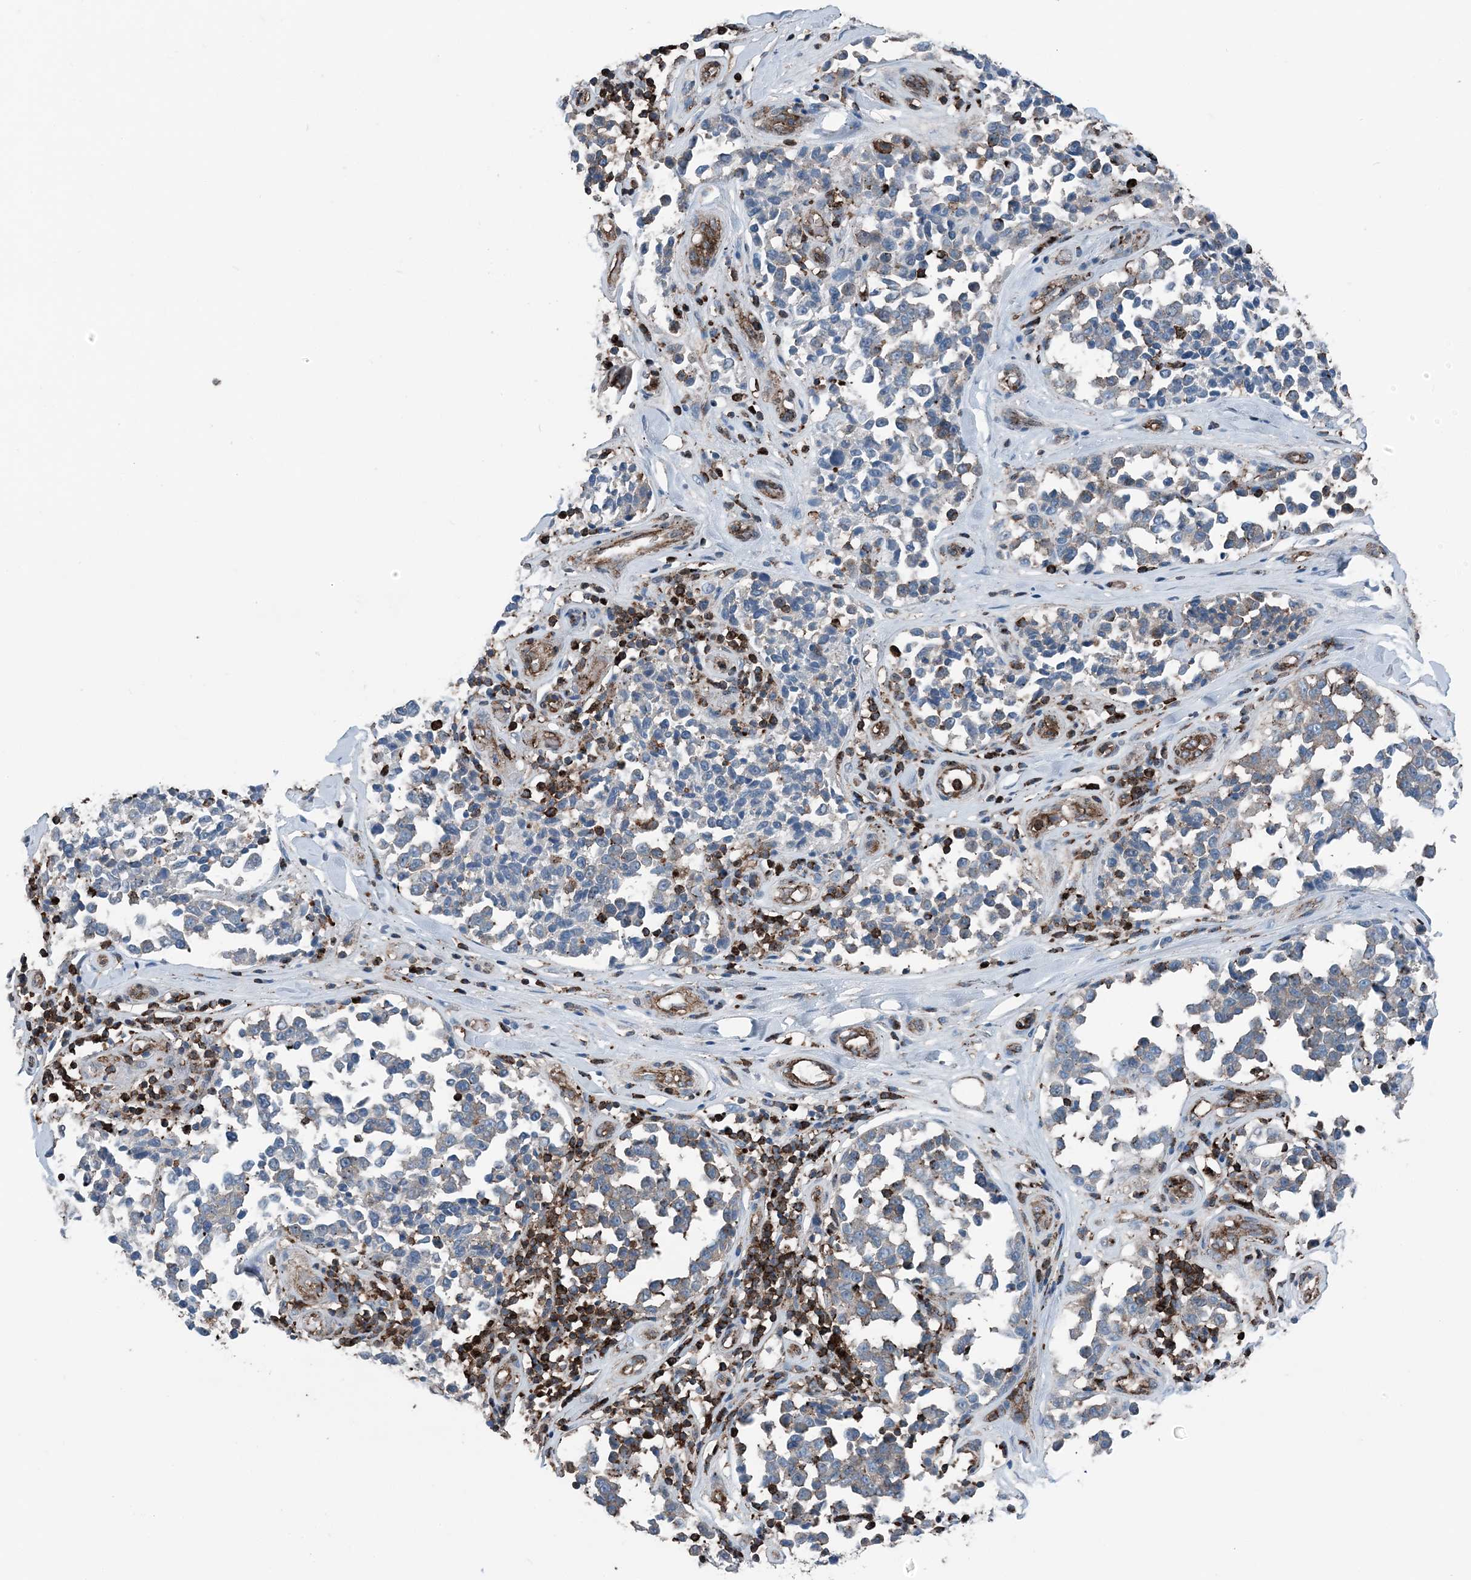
{"staining": {"intensity": "negative", "quantity": "none", "location": "none"}, "tissue": "melanoma", "cell_type": "Tumor cells", "image_type": "cancer", "snomed": [{"axis": "morphology", "description": "Malignant melanoma, NOS"}, {"axis": "topography", "description": "Skin"}], "caption": "Immunohistochemical staining of malignant melanoma demonstrates no significant staining in tumor cells.", "gene": "CFL1", "patient": {"sex": "female", "age": 64}}